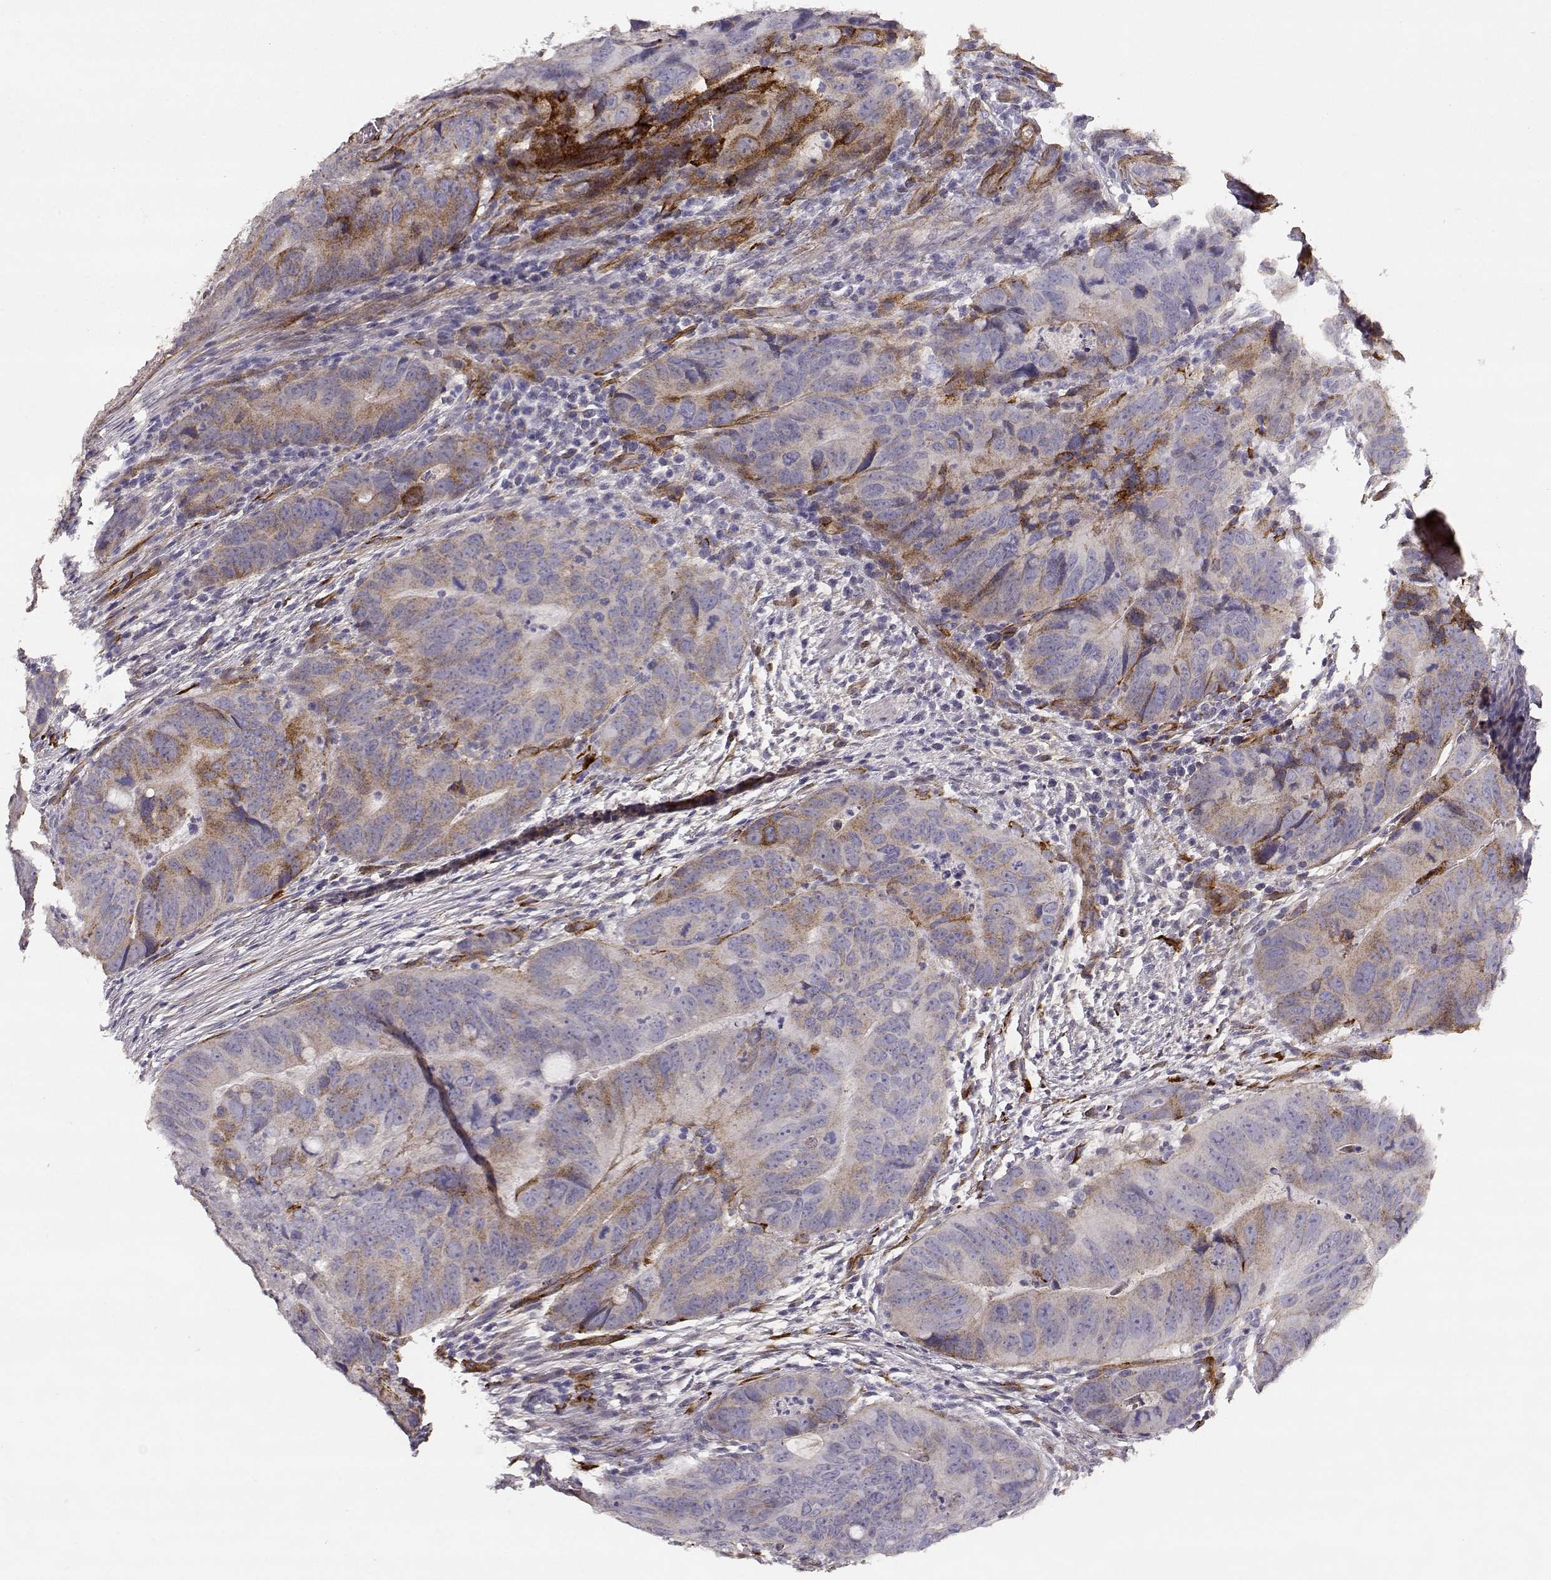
{"staining": {"intensity": "moderate", "quantity": "<25%", "location": "cytoplasmic/membranous"}, "tissue": "colorectal cancer", "cell_type": "Tumor cells", "image_type": "cancer", "snomed": [{"axis": "morphology", "description": "Adenocarcinoma, NOS"}, {"axis": "topography", "description": "Colon"}], "caption": "Colorectal cancer (adenocarcinoma) was stained to show a protein in brown. There is low levels of moderate cytoplasmic/membranous staining in approximately <25% of tumor cells.", "gene": "LAMC1", "patient": {"sex": "male", "age": 79}}